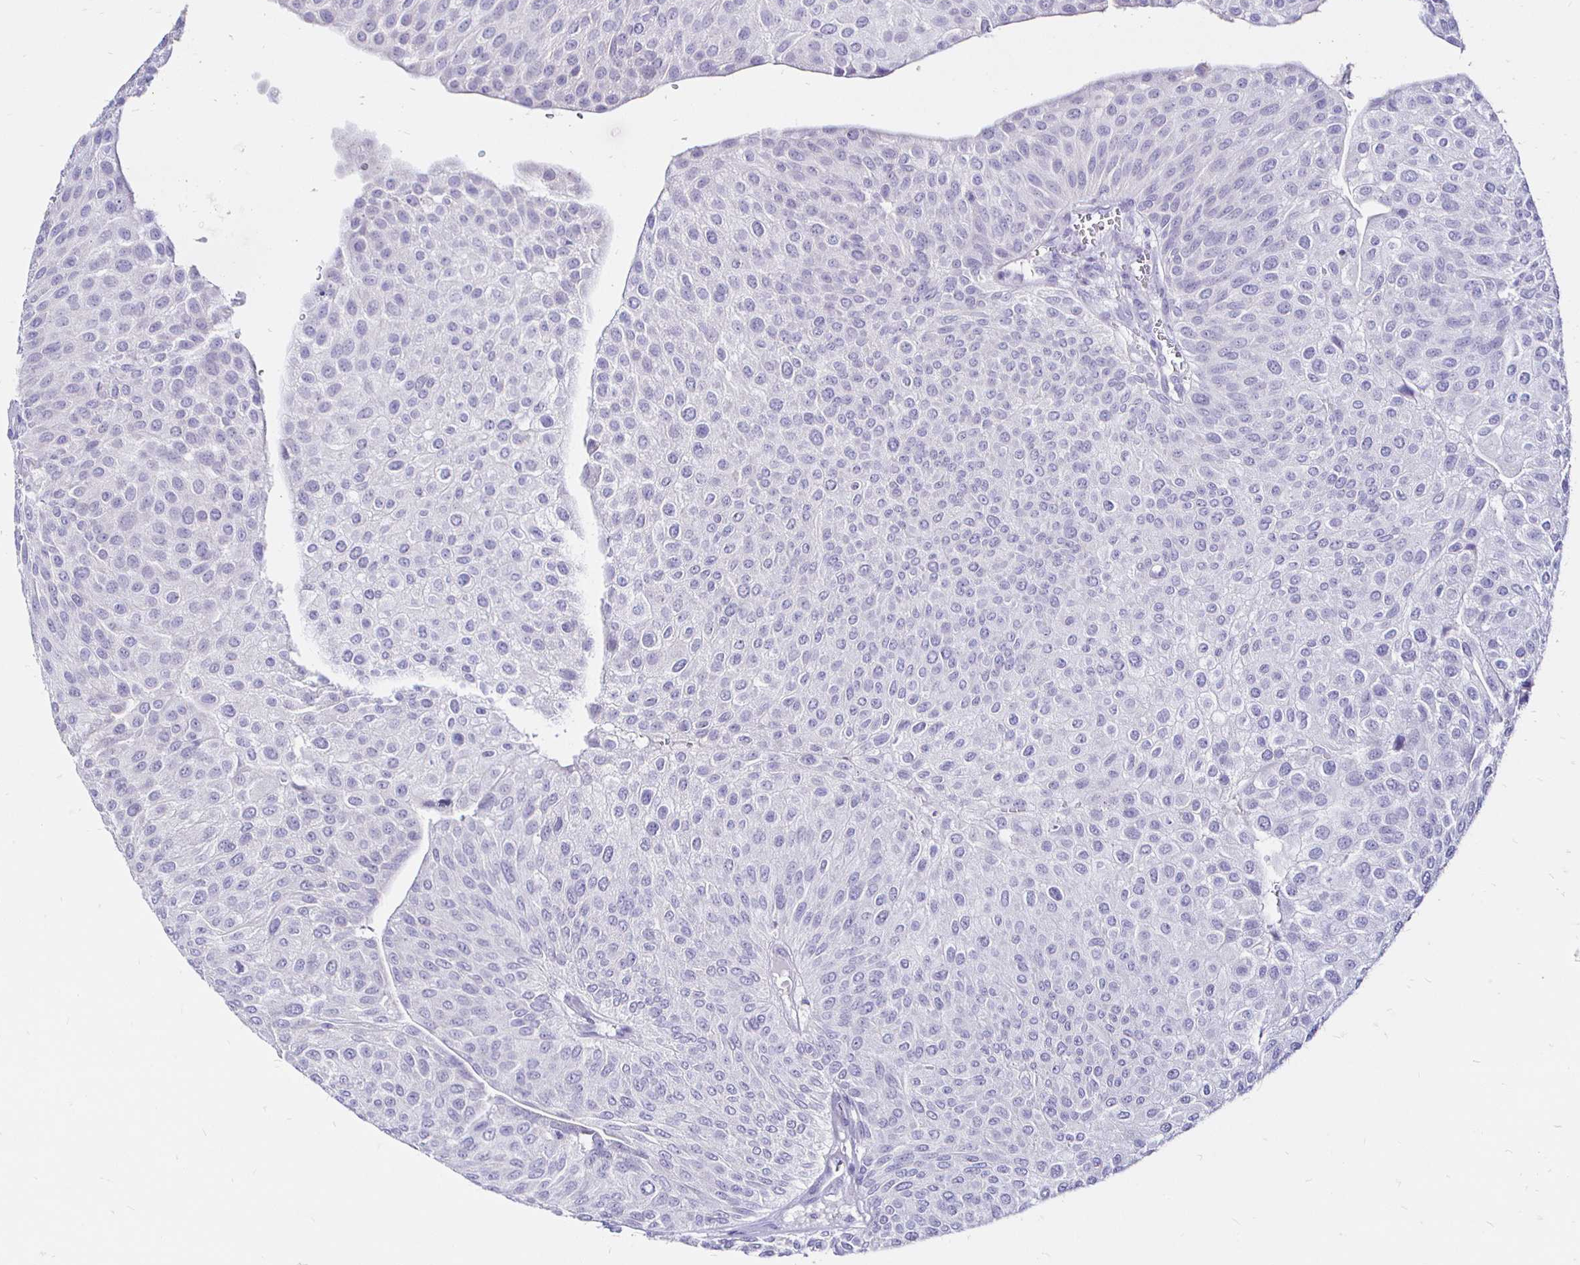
{"staining": {"intensity": "negative", "quantity": "none", "location": "none"}, "tissue": "urothelial cancer", "cell_type": "Tumor cells", "image_type": "cancer", "snomed": [{"axis": "morphology", "description": "Urothelial carcinoma, NOS"}, {"axis": "topography", "description": "Urinary bladder"}], "caption": "IHC histopathology image of neoplastic tissue: human urothelial cancer stained with DAB reveals no significant protein staining in tumor cells.", "gene": "IRGC", "patient": {"sex": "male", "age": 67}}